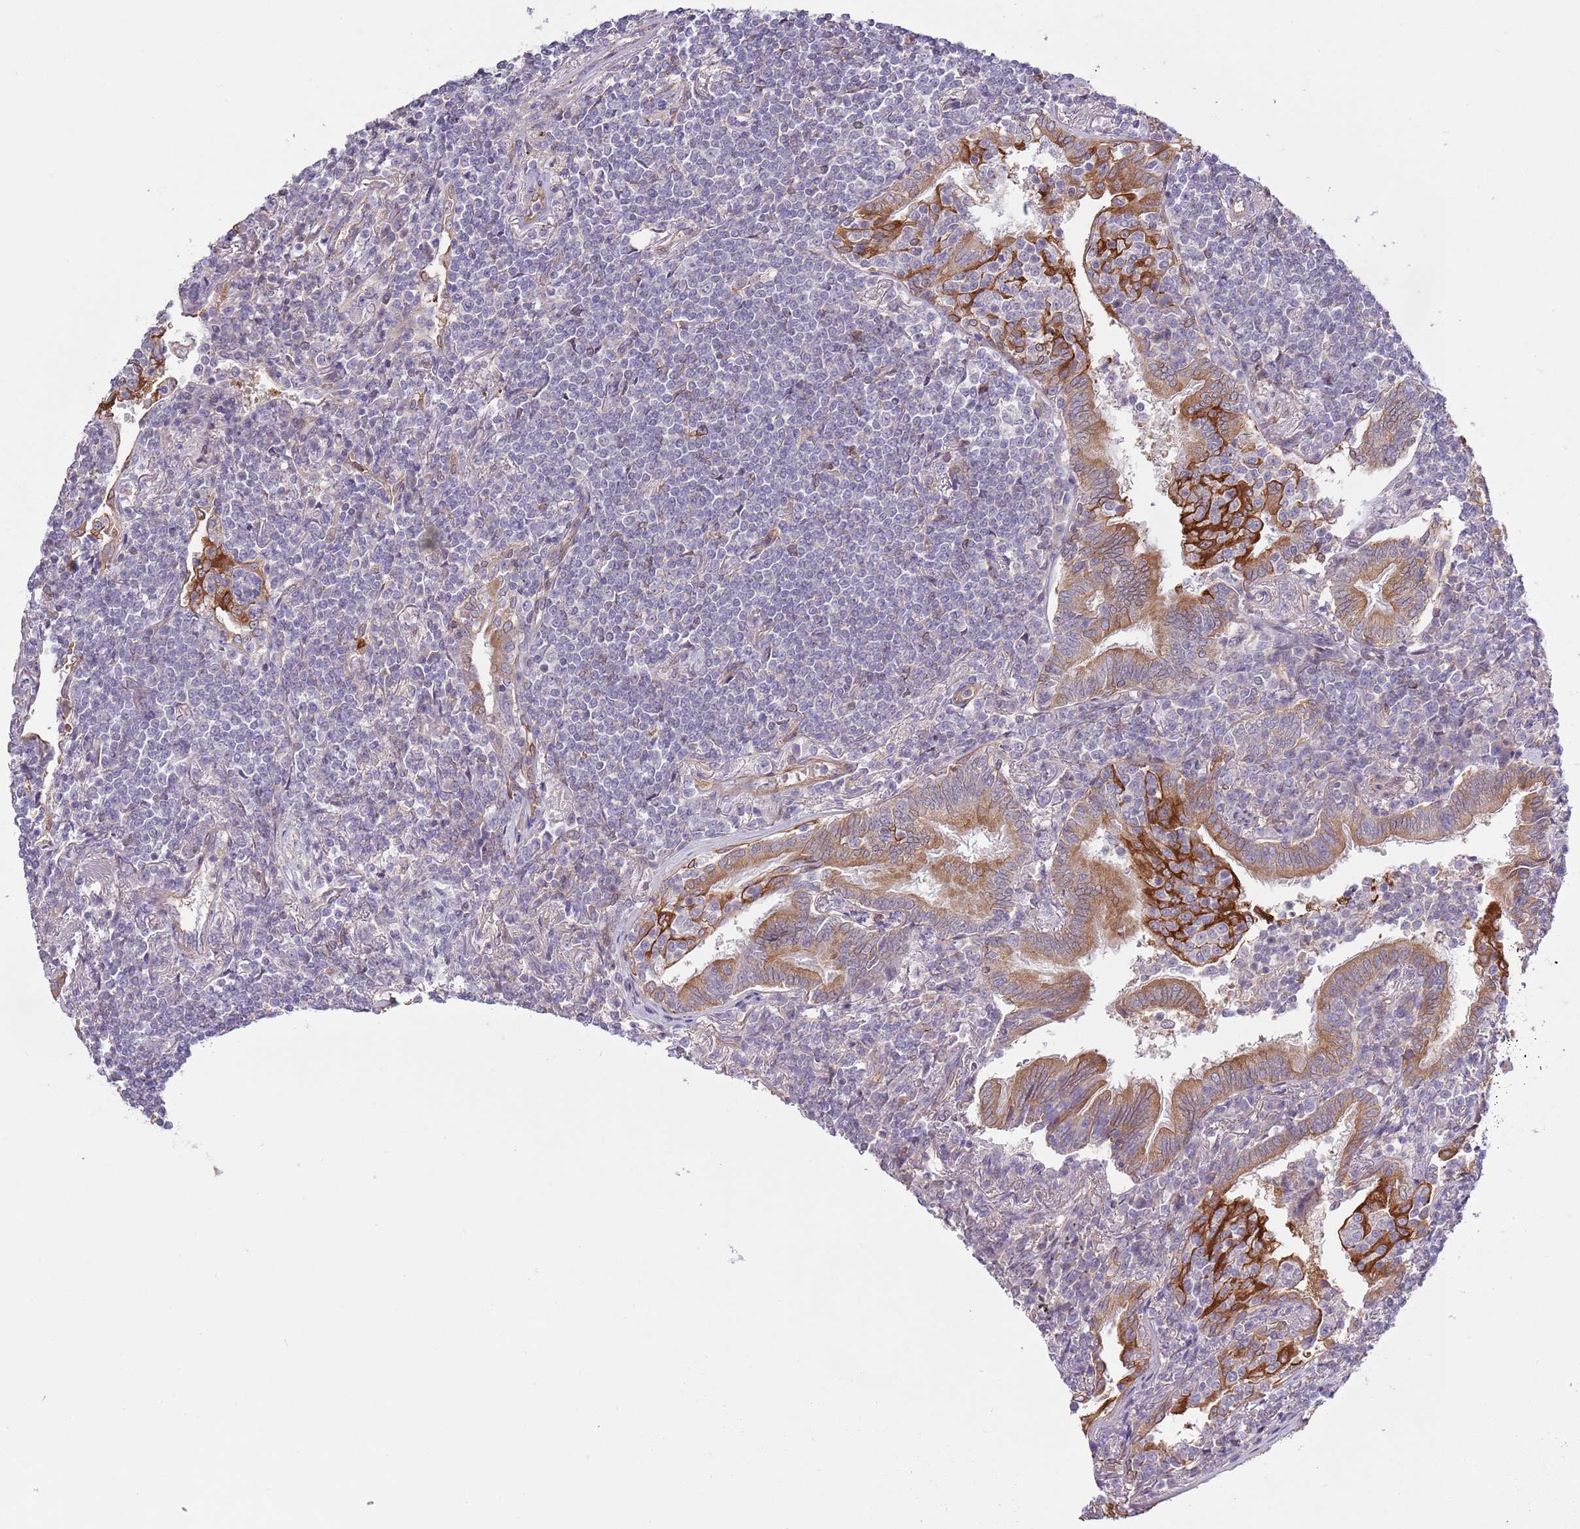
{"staining": {"intensity": "negative", "quantity": "none", "location": "none"}, "tissue": "lymphoma", "cell_type": "Tumor cells", "image_type": "cancer", "snomed": [{"axis": "morphology", "description": "Malignant lymphoma, non-Hodgkin's type, Low grade"}, {"axis": "topography", "description": "Lung"}], "caption": "Tumor cells show no significant protein expression in lymphoma.", "gene": "LPIN2", "patient": {"sex": "female", "age": 71}}